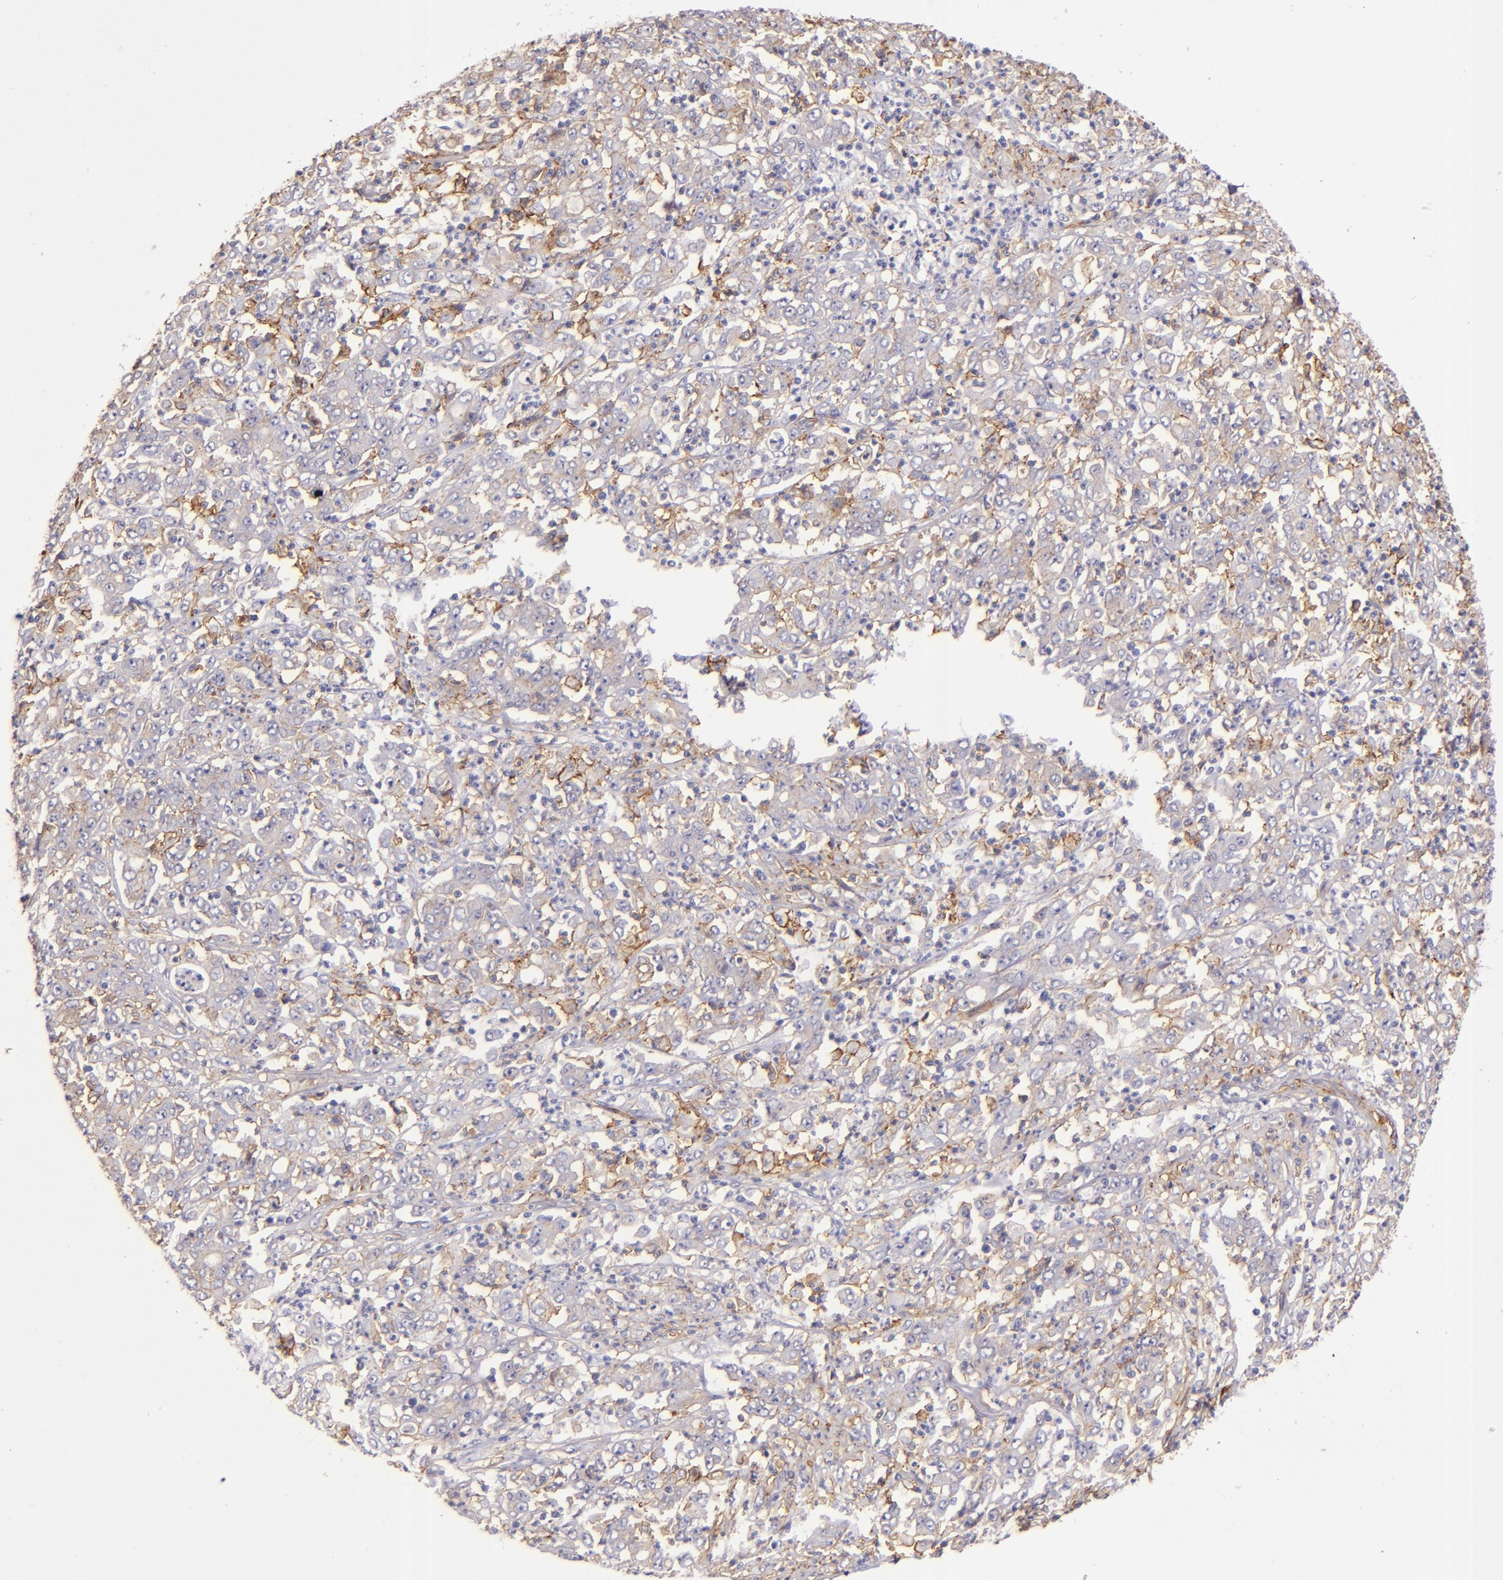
{"staining": {"intensity": "weak", "quantity": "25%-75%", "location": "cytoplasmic/membranous"}, "tissue": "stomach cancer", "cell_type": "Tumor cells", "image_type": "cancer", "snomed": [{"axis": "morphology", "description": "Adenocarcinoma, NOS"}, {"axis": "topography", "description": "Stomach, lower"}], "caption": "Stomach cancer (adenocarcinoma) stained with a brown dye displays weak cytoplasmic/membranous positive expression in approximately 25%-75% of tumor cells.", "gene": "CD9", "patient": {"sex": "female", "age": 71}}